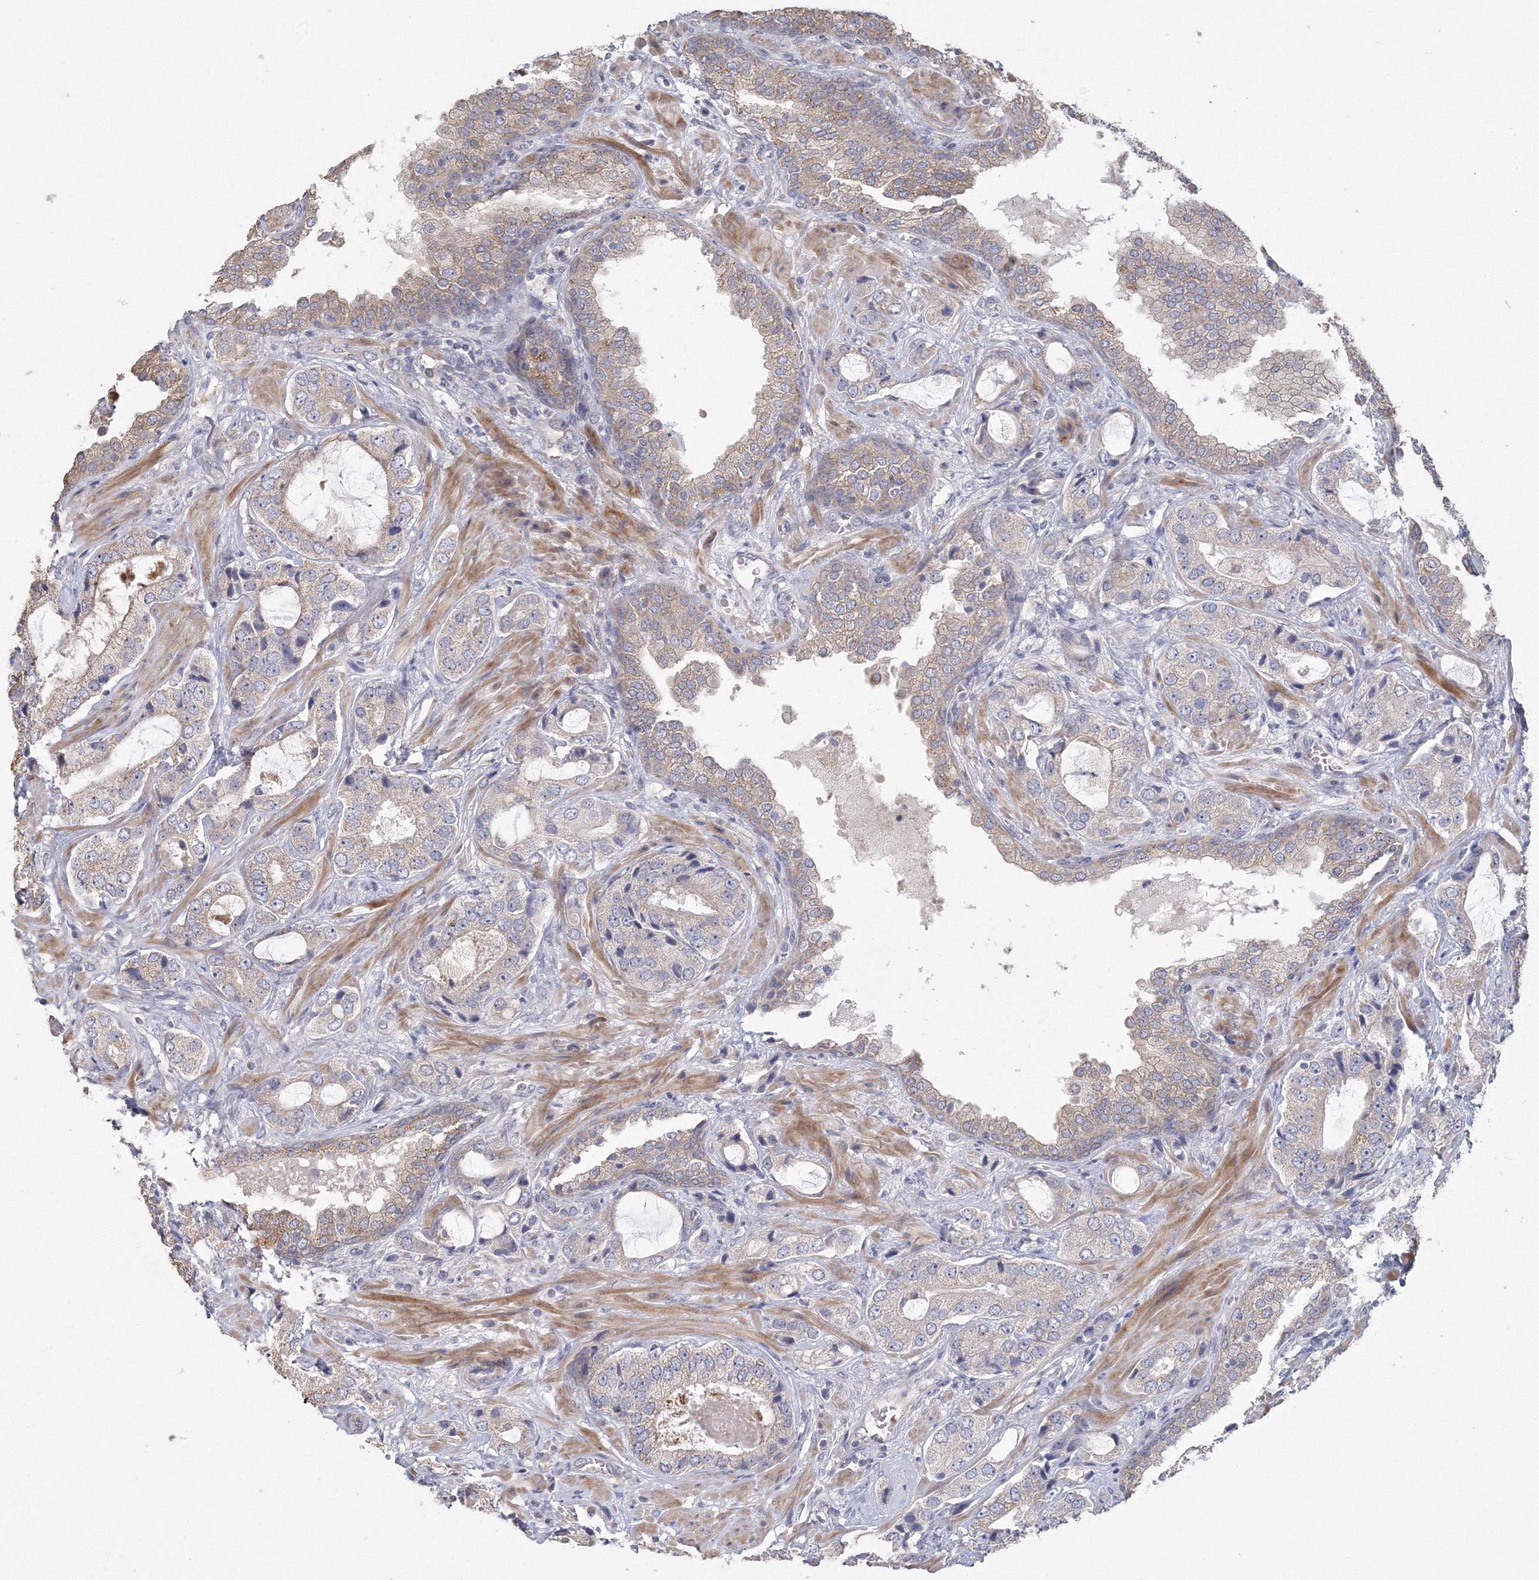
{"staining": {"intensity": "weak", "quantity": "<25%", "location": "cytoplasmic/membranous"}, "tissue": "prostate cancer", "cell_type": "Tumor cells", "image_type": "cancer", "snomed": [{"axis": "morphology", "description": "Normal tissue, NOS"}, {"axis": "morphology", "description": "Adenocarcinoma, High grade"}, {"axis": "topography", "description": "Prostate"}, {"axis": "topography", "description": "Peripheral nerve tissue"}], "caption": "This is a histopathology image of immunohistochemistry (IHC) staining of prostate cancer, which shows no expression in tumor cells.", "gene": "TACC2", "patient": {"sex": "male", "age": 59}}